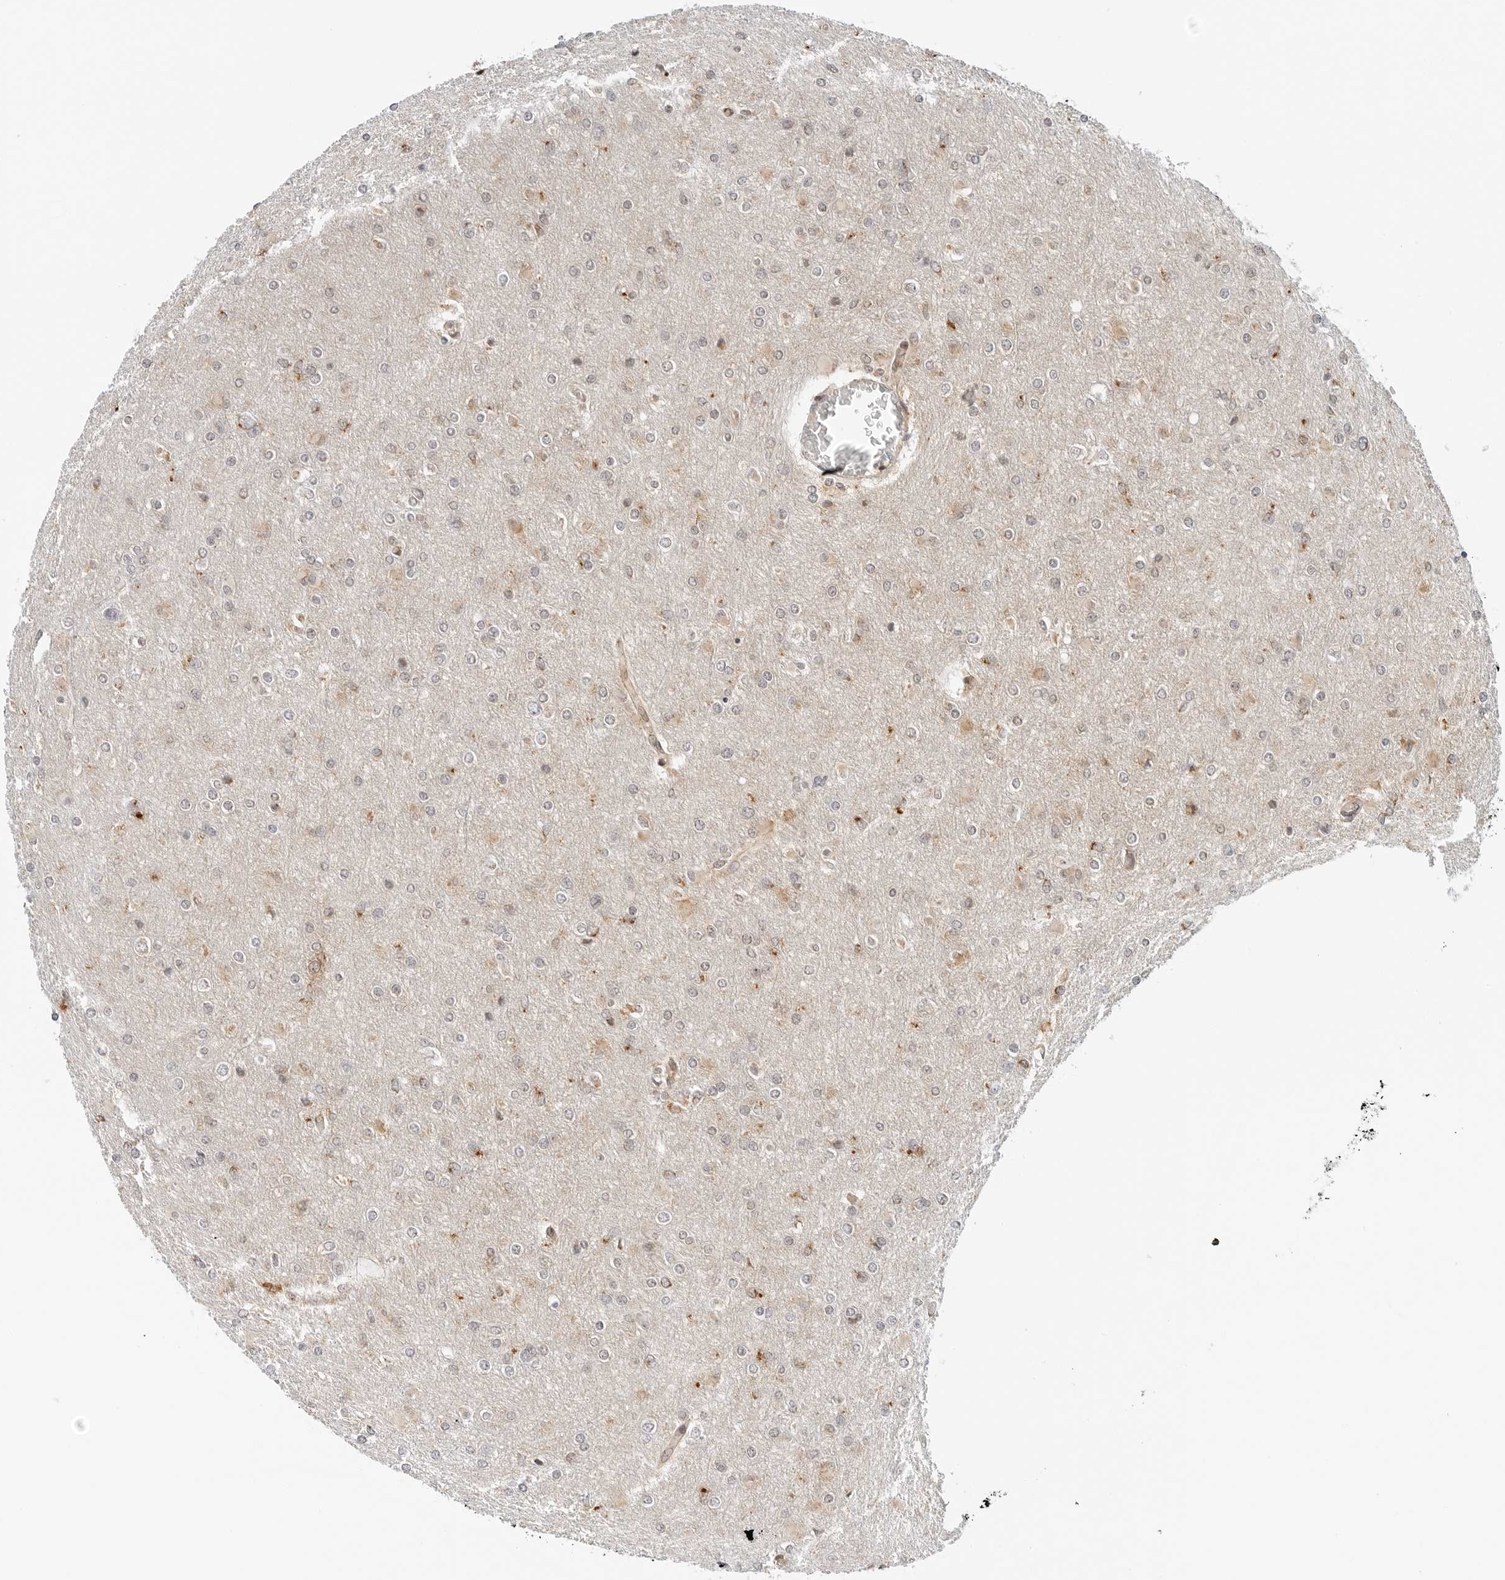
{"staining": {"intensity": "negative", "quantity": "none", "location": "none"}, "tissue": "glioma", "cell_type": "Tumor cells", "image_type": "cancer", "snomed": [{"axis": "morphology", "description": "Glioma, malignant, High grade"}, {"axis": "topography", "description": "Cerebral cortex"}], "caption": "Tumor cells are negative for protein expression in human glioma.", "gene": "DYRK4", "patient": {"sex": "female", "age": 36}}